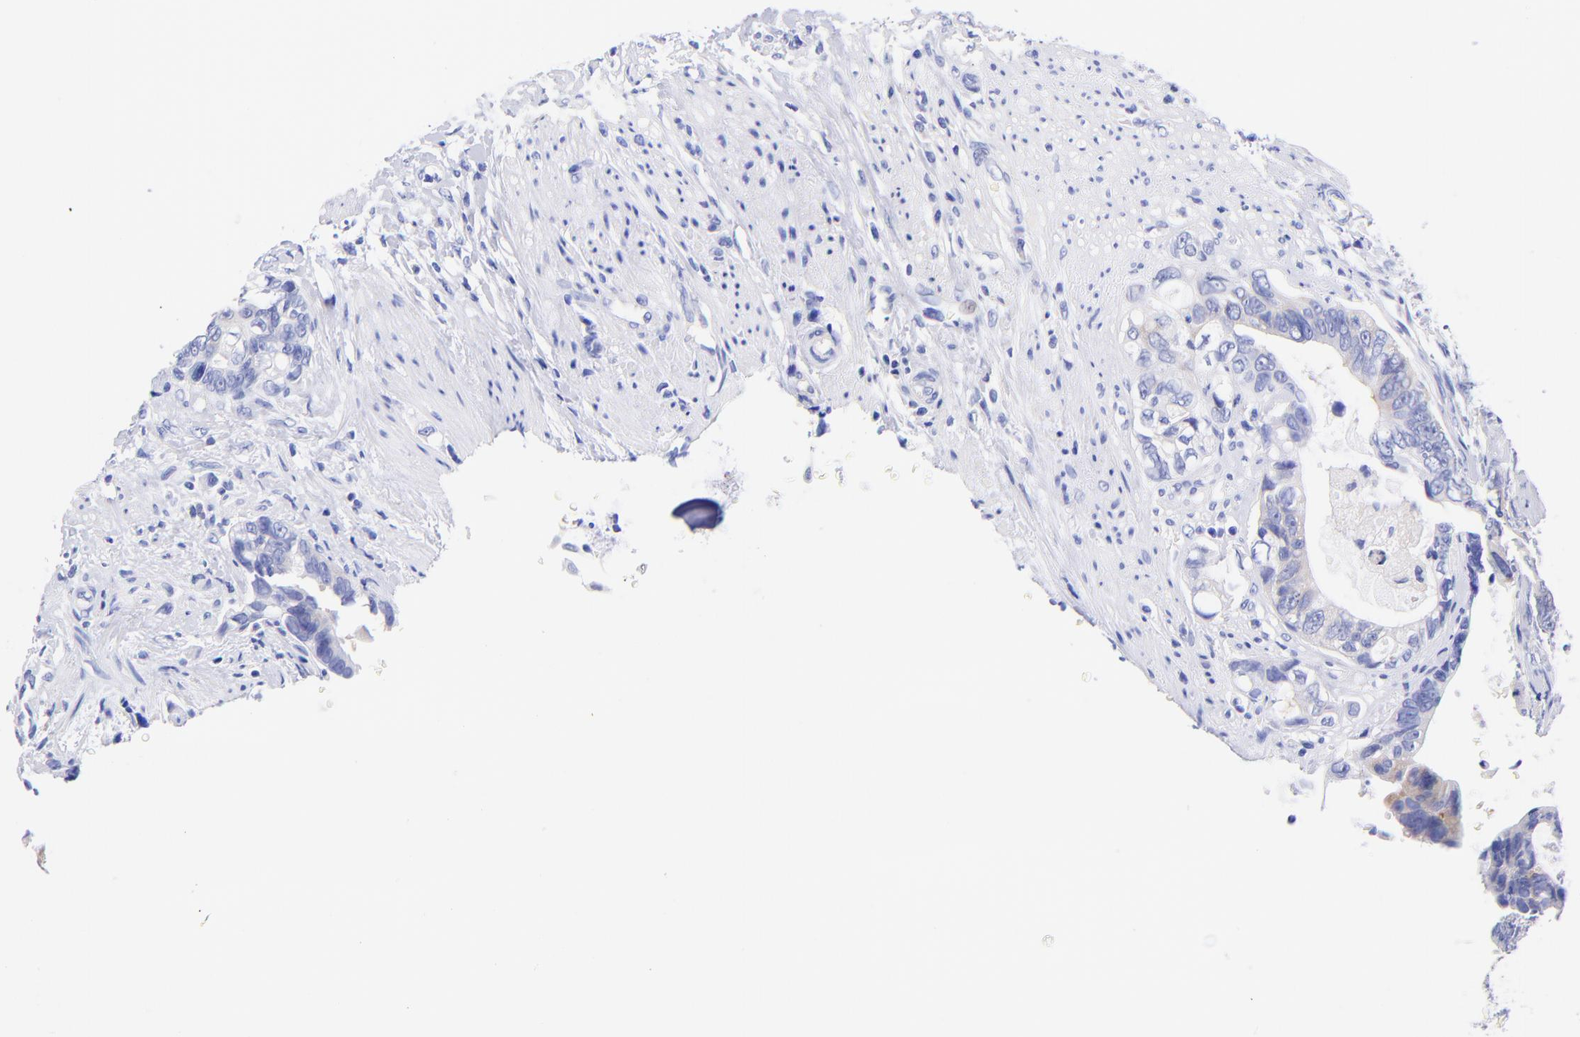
{"staining": {"intensity": "negative", "quantity": "none", "location": "none"}, "tissue": "colorectal cancer", "cell_type": "Tumor cells", "image_type": "cancer", "snomed": [{"axis": "morphology", "description": "Adenocarcinoma, NOS"}, {"axis": "topography", "description": "Rectum"}], "caption": "An IHC image of colorectal adenocarcinoma is shown. There is no staining in tumor cells of colorectal adenocarcinoma. (DAB immunohistochemistry (IHC) visualized using brightfield microscopy, high magnification).", "gene": "GPHN", "patient": {"sex": "female", "age": 57}}